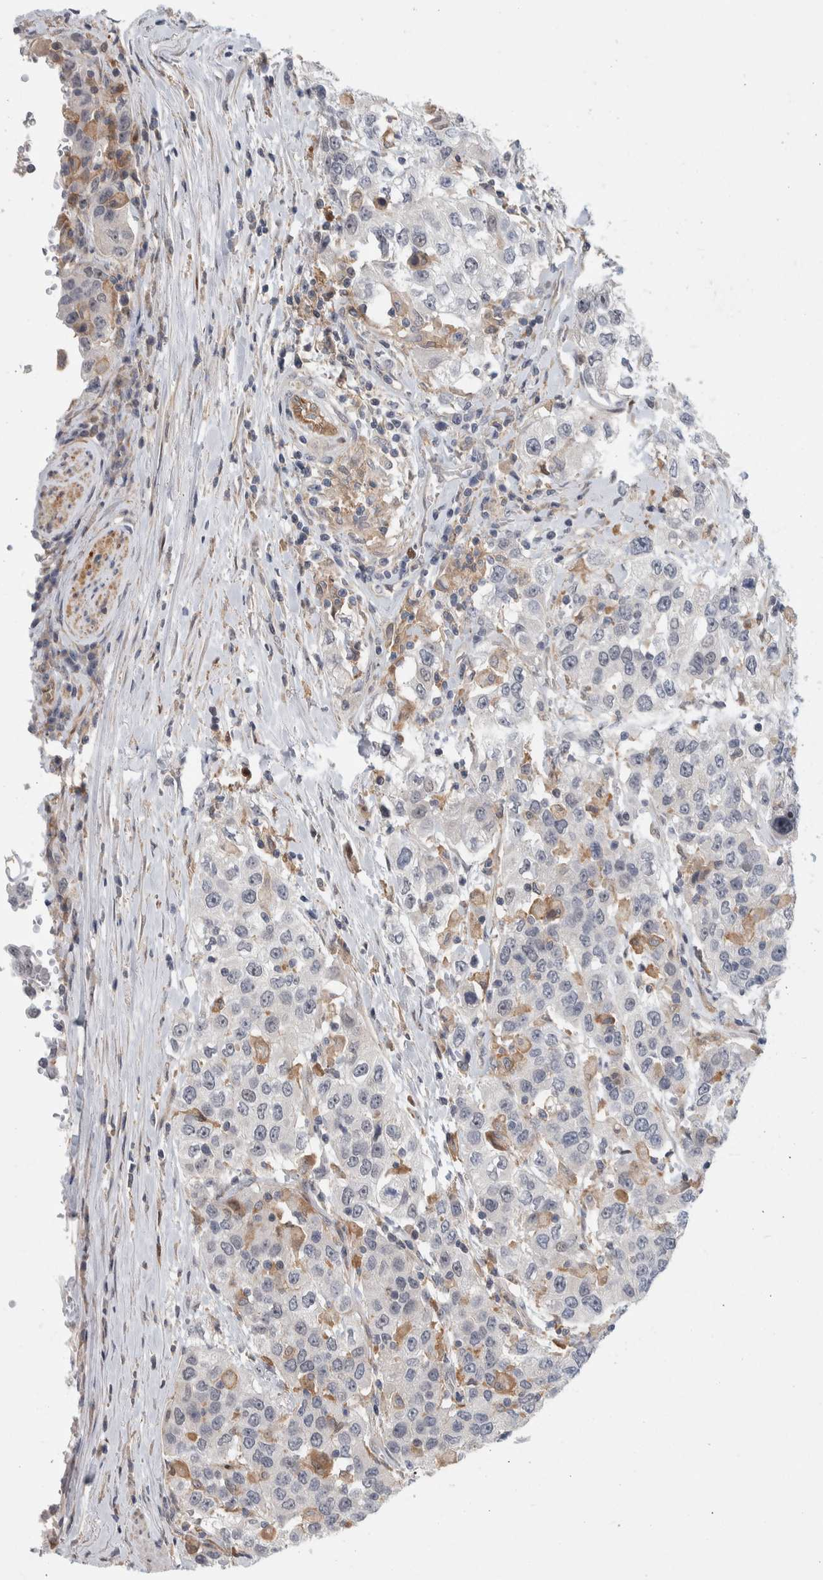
{"staining": {"intensity": "moderate", "quantity": "<25%", "location": "cytoplasmic/membranous"}, "tissue": "urothelial cancer", "cell_type": "Tumor cells", "image_type": "cancer", "snomed": [{"axis": "morphology", "description": "Urothelial carcinoma, High grade"}, {"axis": "topography", "description": "Urinary bladder"}], "caption": "Approximately <25% of tumor cells in human urothelial cancer demonstrate moderate cytoplasmic/membranous protein expression as visualized by brown immunohistochemical staining.", "gene": "MSL1", "patient": {"sex": "female", "age": 80}}